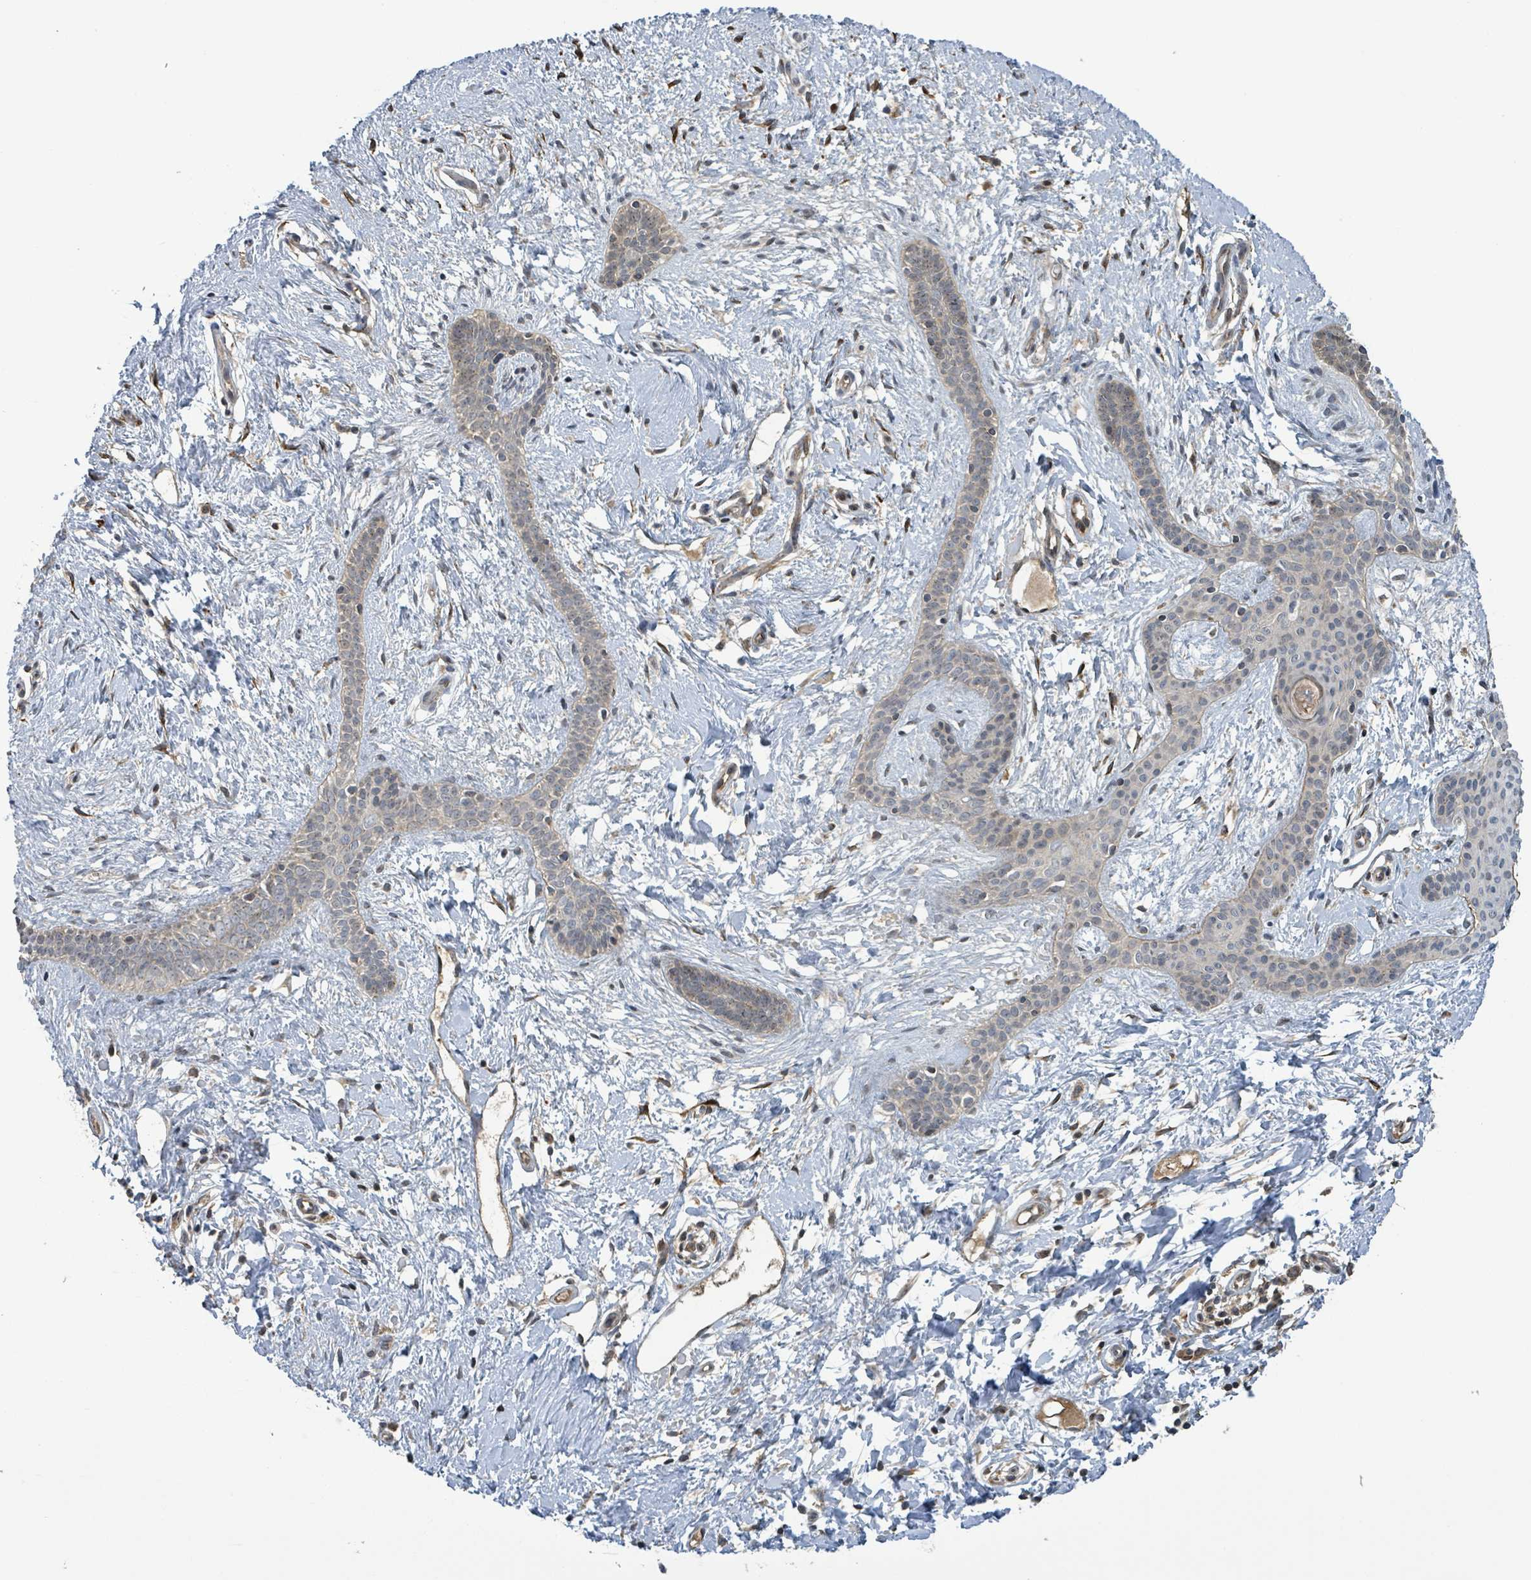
{"staining": {"intensity": "weak", "quantity": "25%-75%", "location": "cytoplasmic/membranous"}, "tissue": "skin cancer", "cell_type": "Tumor cells", "image_type": "cancer", "snomed": [{"axis": "morphology", "description": "Basal cell carcinoma"}, {"axis": "topography", "description": "Skin"}], "caption": "Skin basal cell carcinoma tissue demonstrates weak cytoplasmic/membranous staining in about 25%-75% of tumor cells Nuclei are stained in blue.", "gene": "CCDC121", "patient": {"sex": "male", "age": 78}}